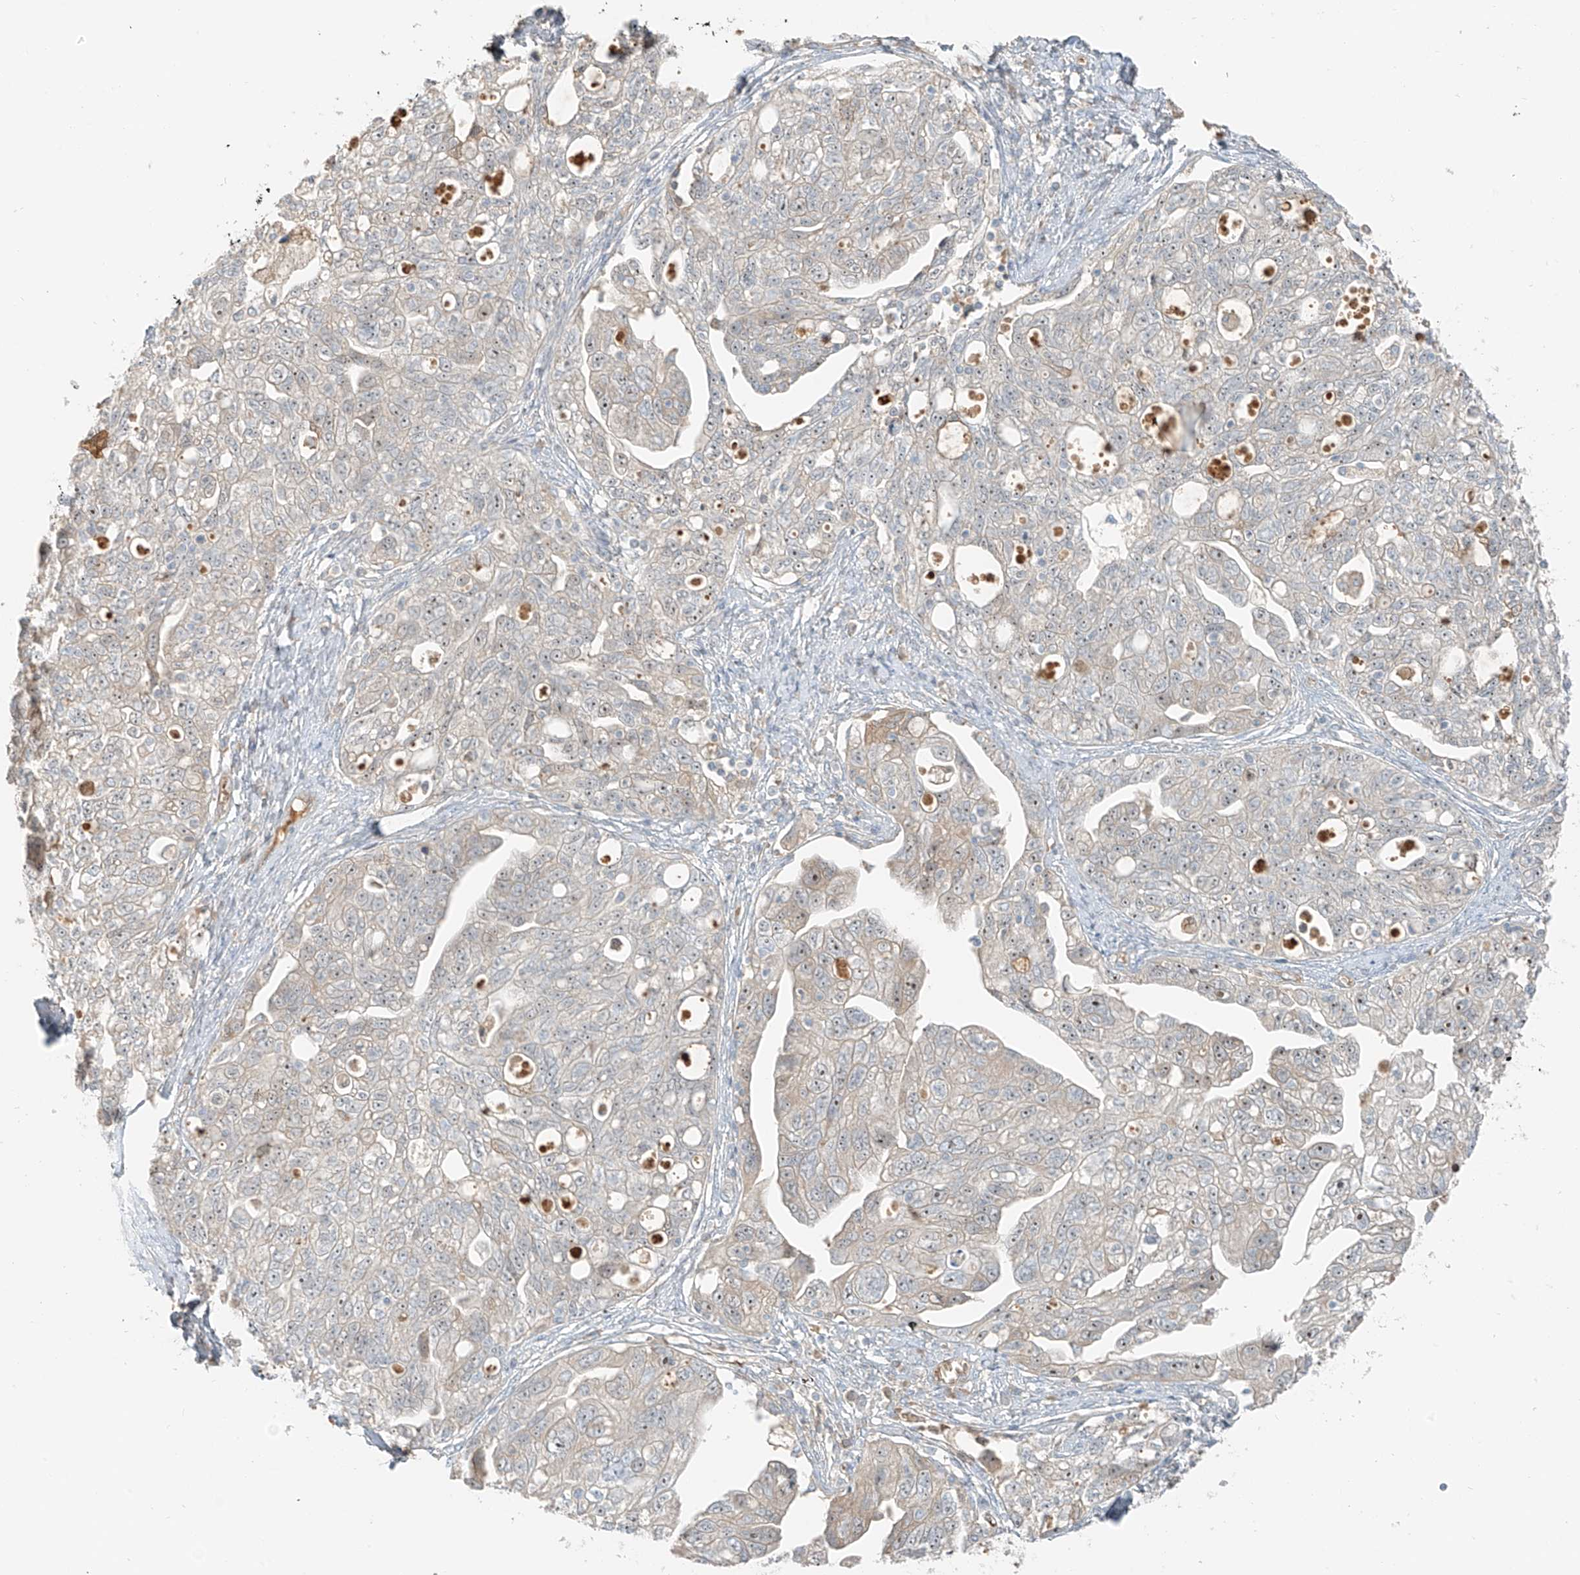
{"staining": {"intensity": "negative", "quantity": "none", "location": "none"}, "tissue": "ovarian cancer", "cell_type": "Tumor cells", "image_type": "cancer", "snomed": [{"axis": "morphology", "description": "Carcinoma, NOS"}, {"axis": "morphology", "description": "Cystadenocarcinoma, serous, NOS"}, {"axis": "topography", "description": "Ovary"}], "caption": "Carcinoma (ovarian) was stained to show a protein in brown. There is no significant staining in tumor cells. Nuclei are stained in blue.", "gene": "FSTL1", "patient": {"sex": "female", "age": 69}}